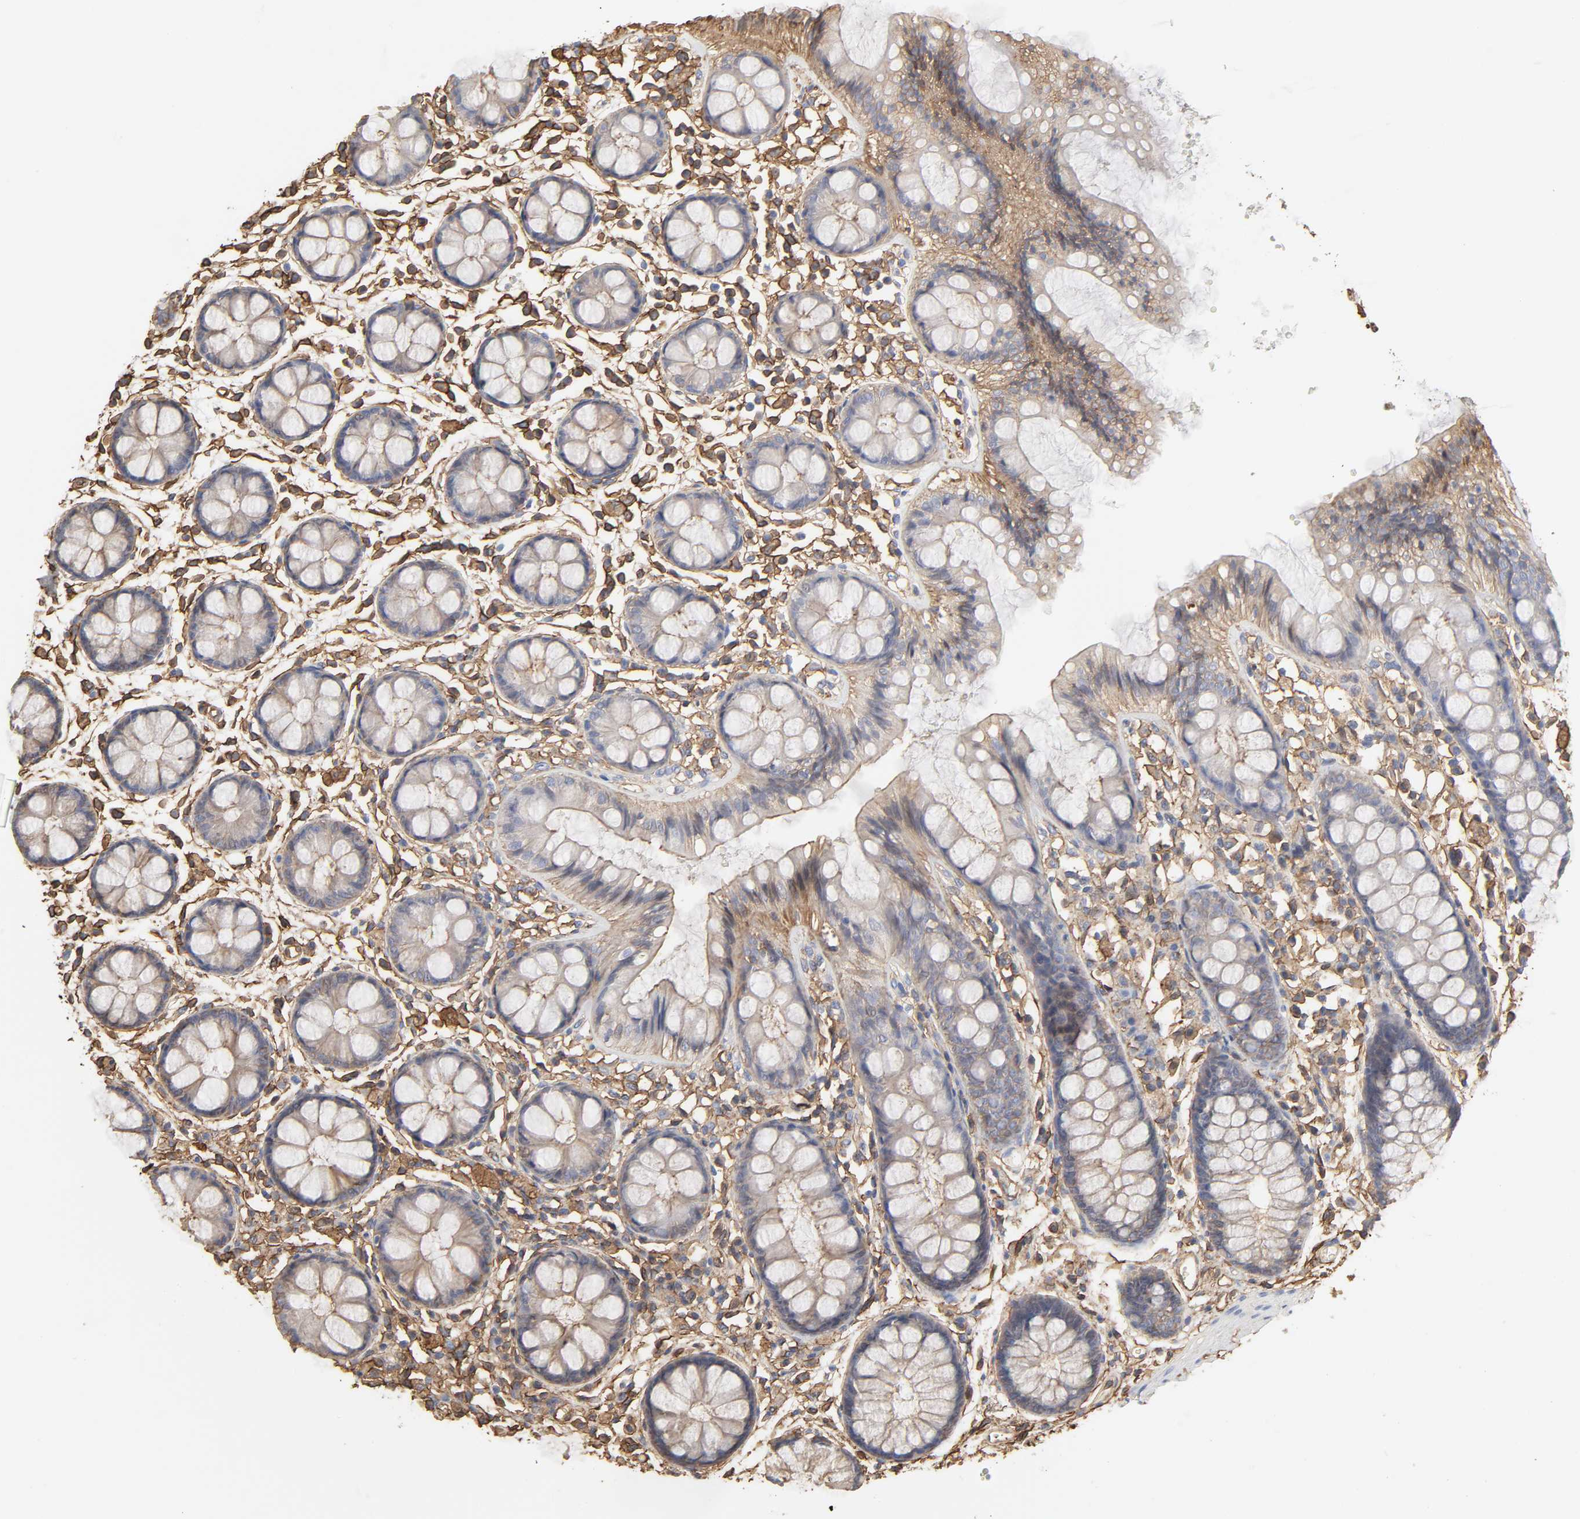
{"staining": {"intensity": "moderate", "quantity": "25%-75%", "location": "cytoplasmic/membranous"}, "tissue": "rectum", "cell_type": "Glandular cells", "image_type": "normal", "snomed": [{"axis": "morphology", "description": "Normal tissue, NOS"}, {"axis": "topography", "description": "Rectum"}], "caption": "Rectum stained with DAB immunohistochemistry reveals medium levels of moderate cytoplasmic/membranous expression in approximately 25%-75% of glandular cells. The staining was performed using DAB, with brown indicating positive protein expression. Nuclei are stained blue with hematoxylin.", "gene": "ANXA2", "patient": {"sex": "female", "age": 66}}